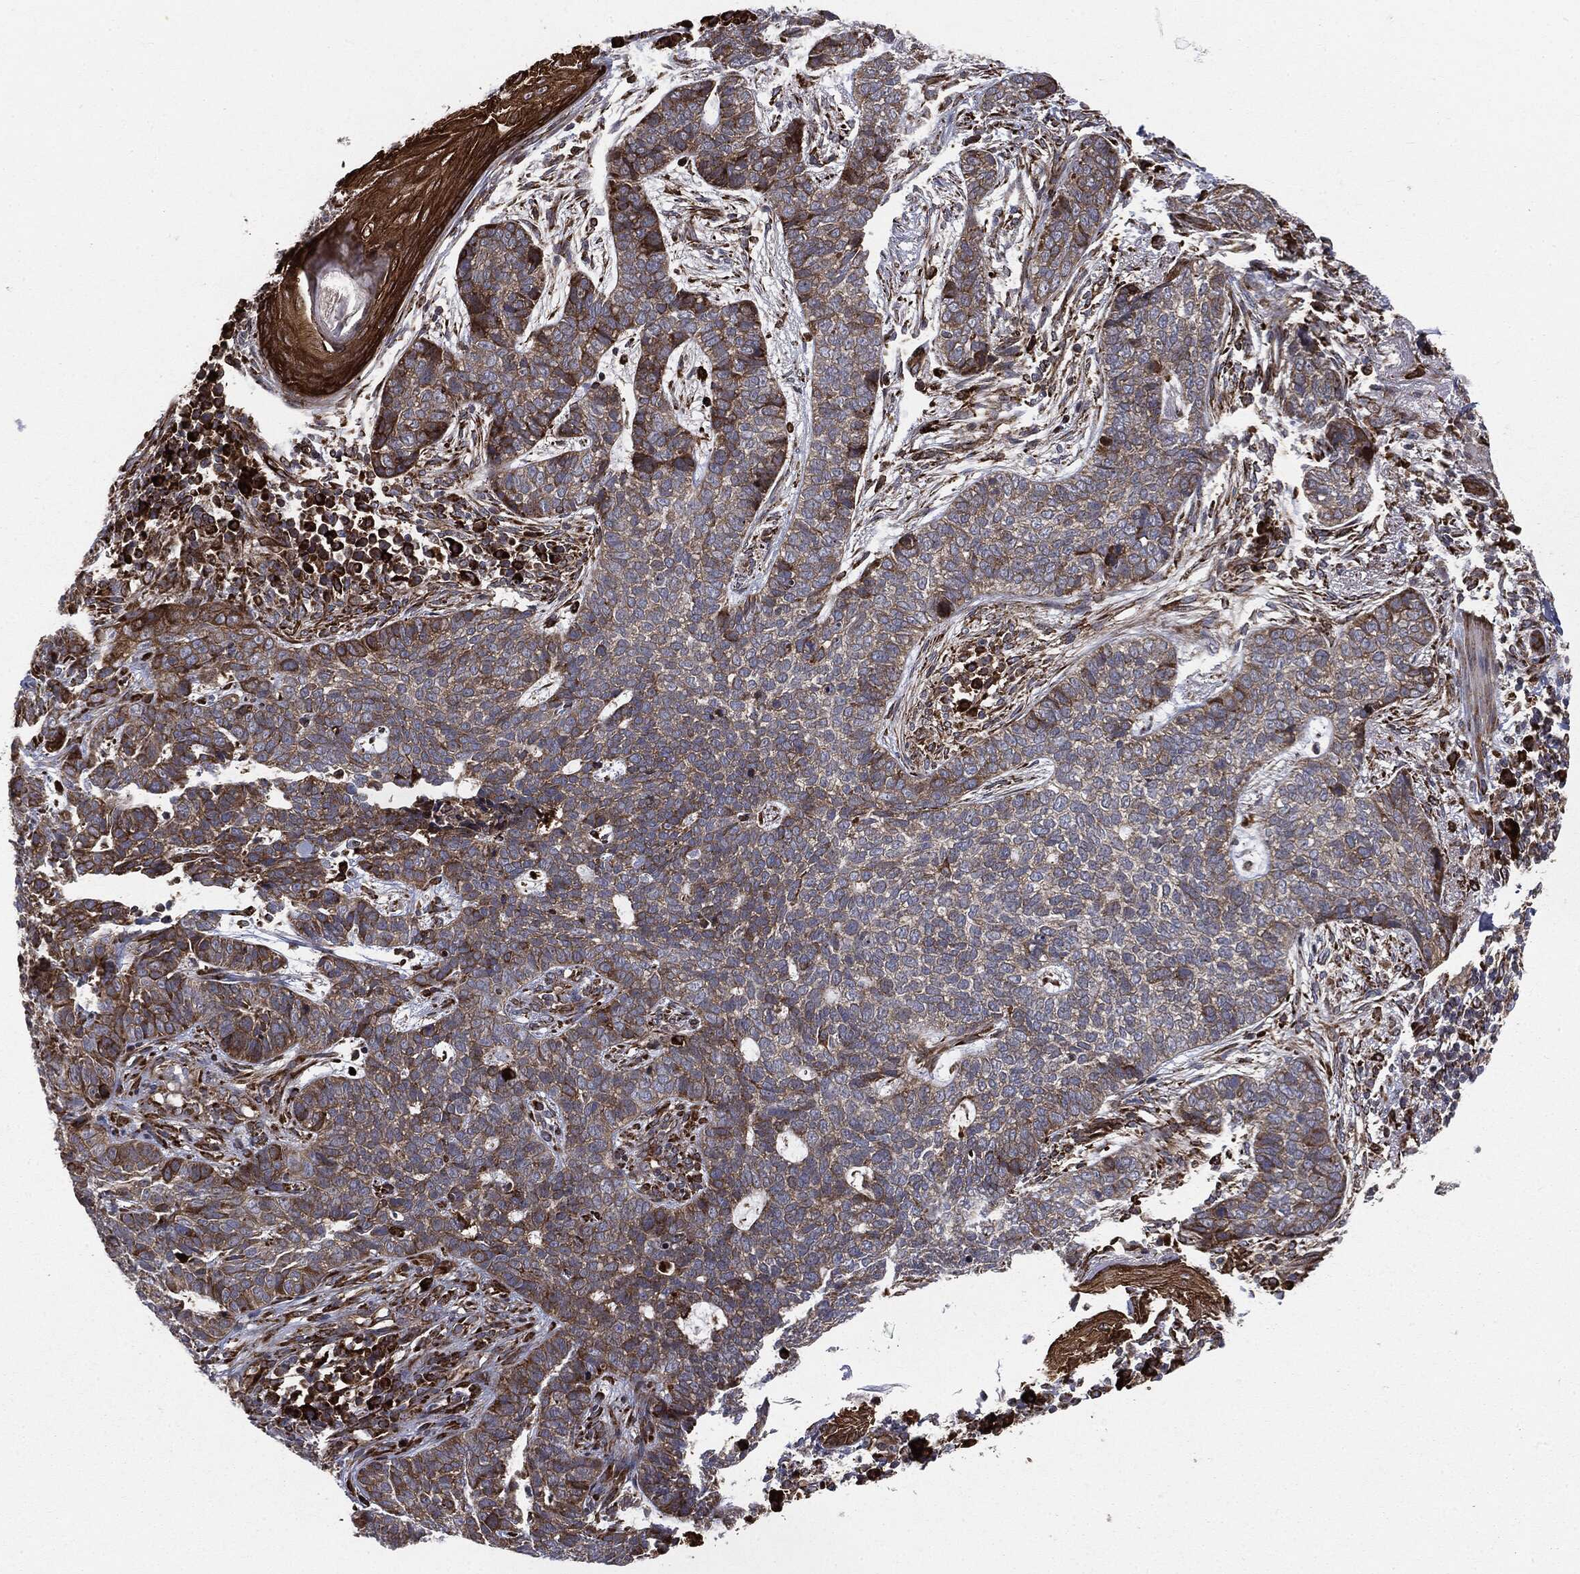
{"staining": {"intensity": "moderate", "quantity": "<25%", "location": "cytoplasmic/membranous"}, "tissue": "skin cancer", "cell_type": "Tumor cells", "image_type": "cancer", "snomed": [{"axis": "morphology", "description": "Squamous cell carcinoma, NOS"}, {"axis": "topography", "description": "Skin"}], "caption": "Skin cancer stained with immunohistochemistry (IHC) reveals moderate cytoplasmic/membranous expression in about <25% of tumor cells. (IHC, brightfield microscopy, high magnification).", "gene": "CYLD", "patient": {"sex": "male", "age": 88}}